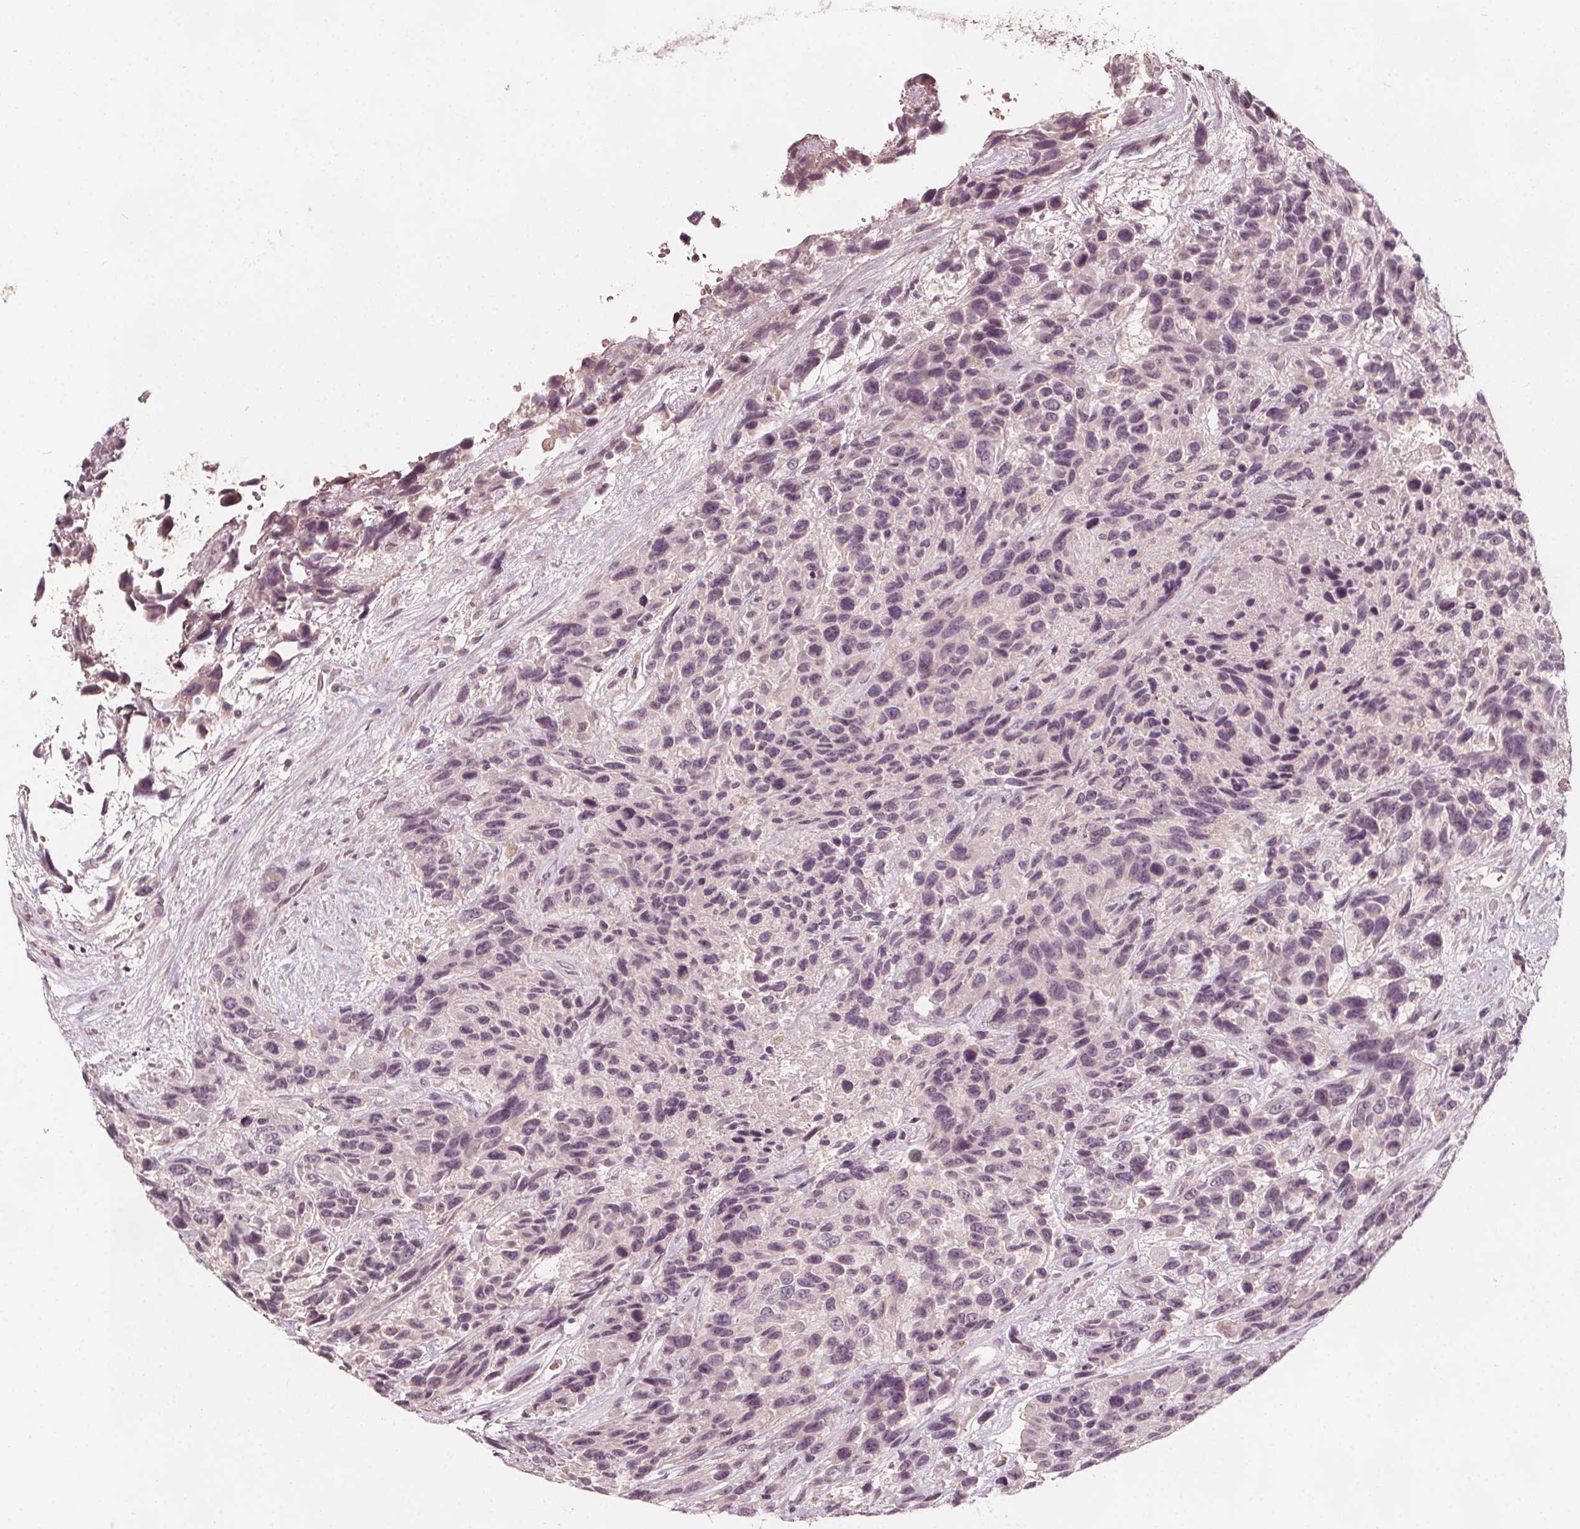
{"staining": {"intensity": "negative", "quantity": "none", "location": "none"}, "tissue": "urothelial cancer", "cell_type": "Tumor cells", "image_type": "cancer", "snomed": [{"axis": "morphology", "description": "Urothelial carcinoma, High grade"}, {"axis": "topography", "description": "Urinary bladder"}], "caption": "Immunohistochemistry (IHC) of urothelial carcinoma (high-grade) shows no expression in tumor cells.", "gene": "NPC1L1", "patient": {"sex": "female", "age": 70}}